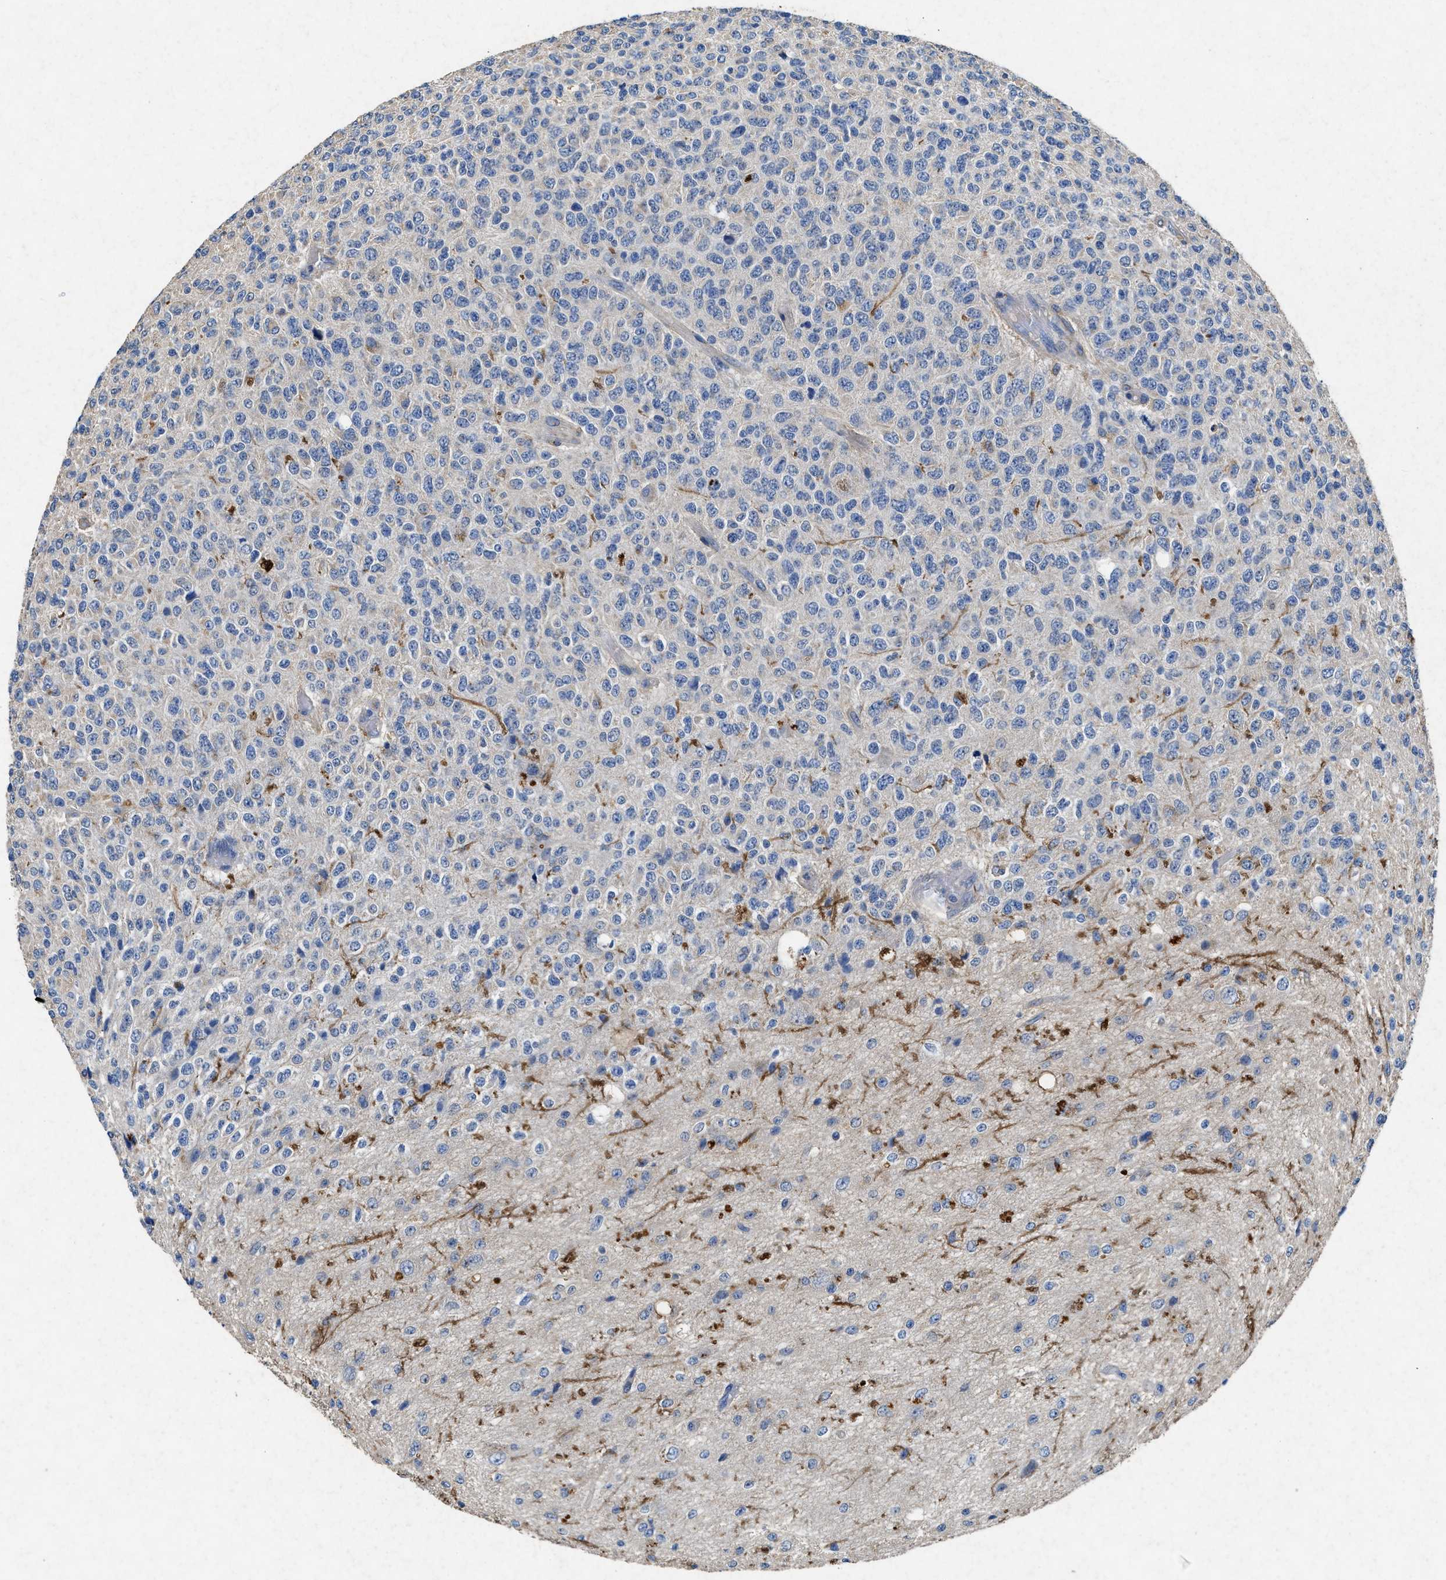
{"staining": {"intensity": "negative", "quantity": "none", "location": "none"}, "tissue": "glioma", "cell_type": "Tumor cells", "image_type": "cancer", "snomed": [{"axis": "morphology", "description": "Glioma, malignant, High grade"}, {"axis": "topography", "description": "pancreas cauda"}], "caption": "Photomicrograph shows no significant protein positivity in tumor cells of malignant glioma (high-grade). (DAB IHC with hematoxylin counter stain).", "gene": "CDK15", "patient": {"sex": "male", "age": 60}}